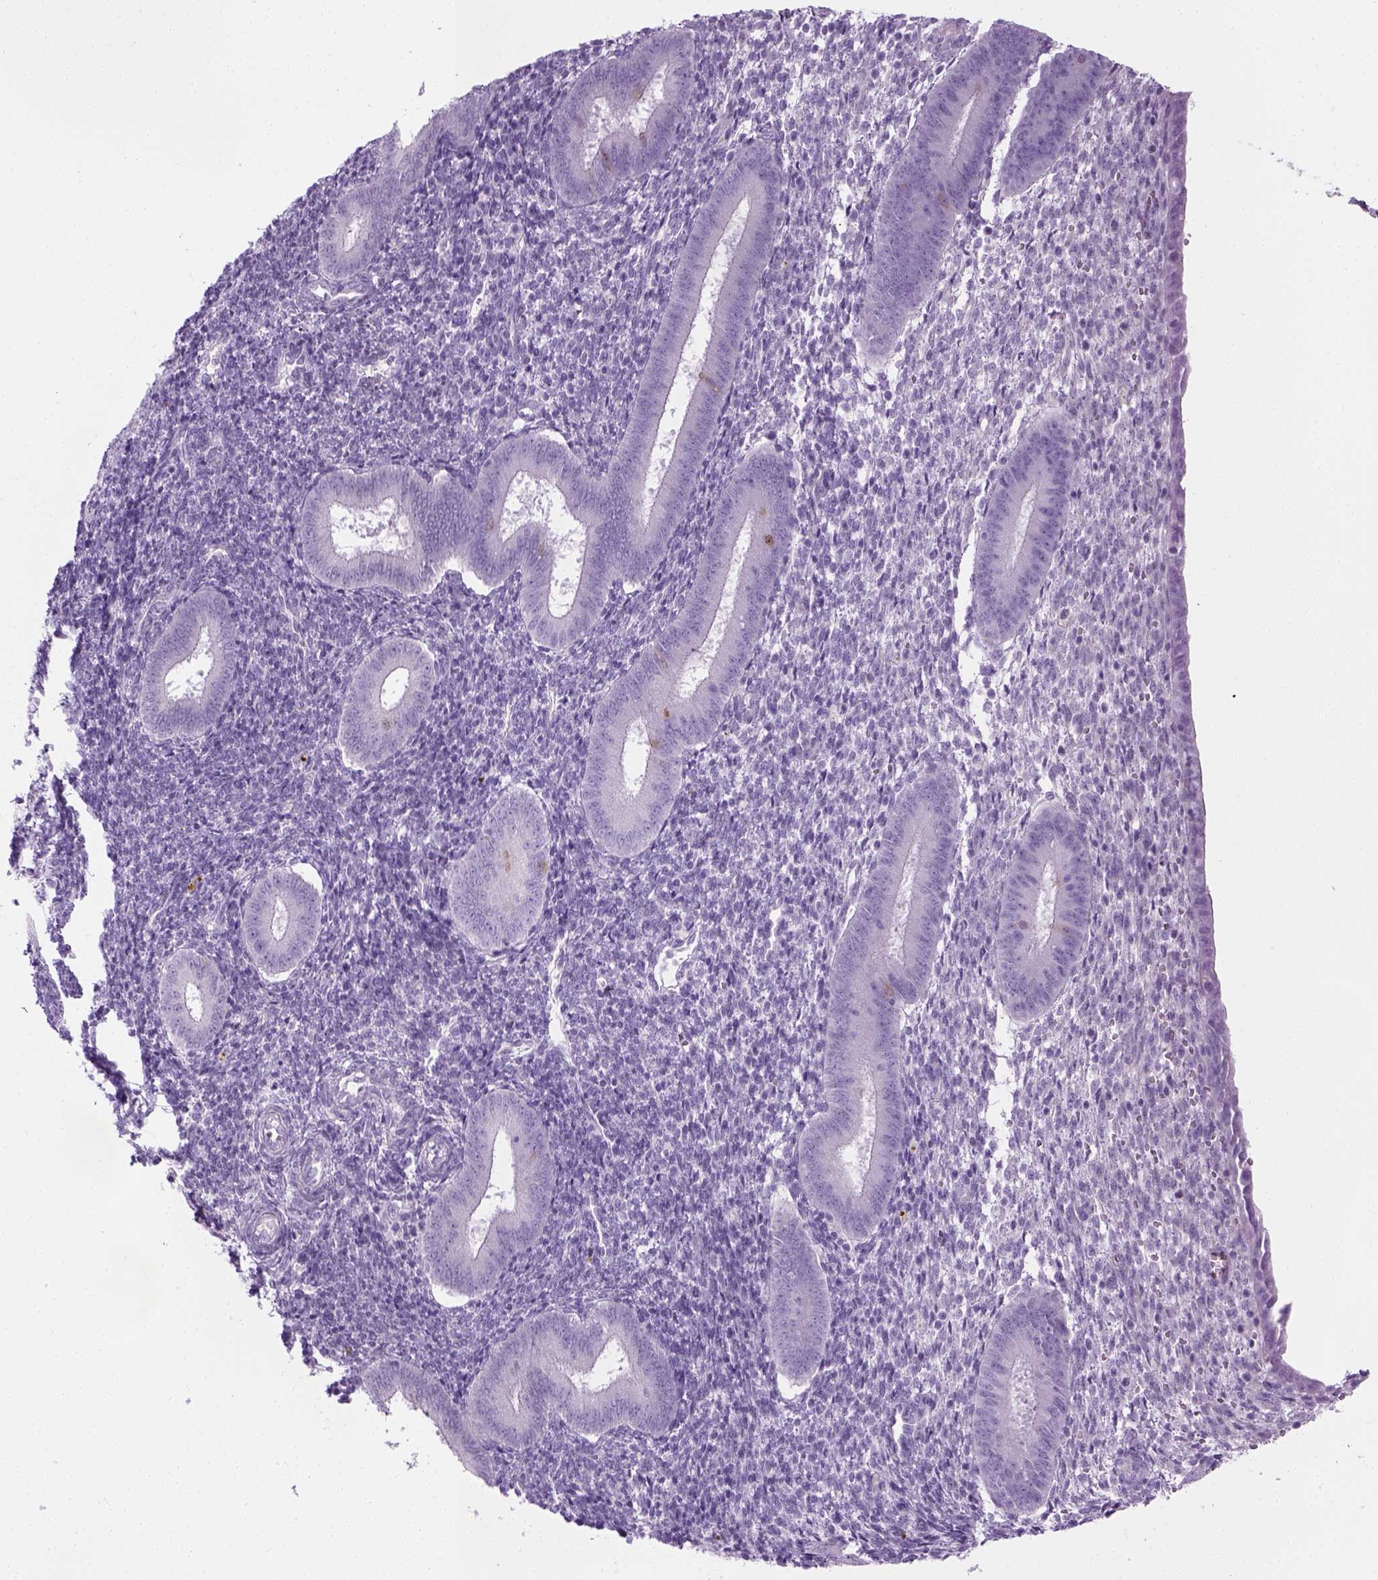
{"staining": {"intensity": "negative", "quantity": "none", "location": "none"}, "tissue": "endometrium", "cell_type": "Cells in endometrial stroma", "image_type": "normal", "snomed": [{"axis": "morphology", "description": "Normal tissue, NOS"}, {"axis": "topography", "description": "Endometrium"}], "caption": "A histopathology image of endometrium stained for a protein exhibits no brown staining in cells in endometrial stroma.", "gene": "CIBAR2", "patient": {"sex": "female", "age": 25}}